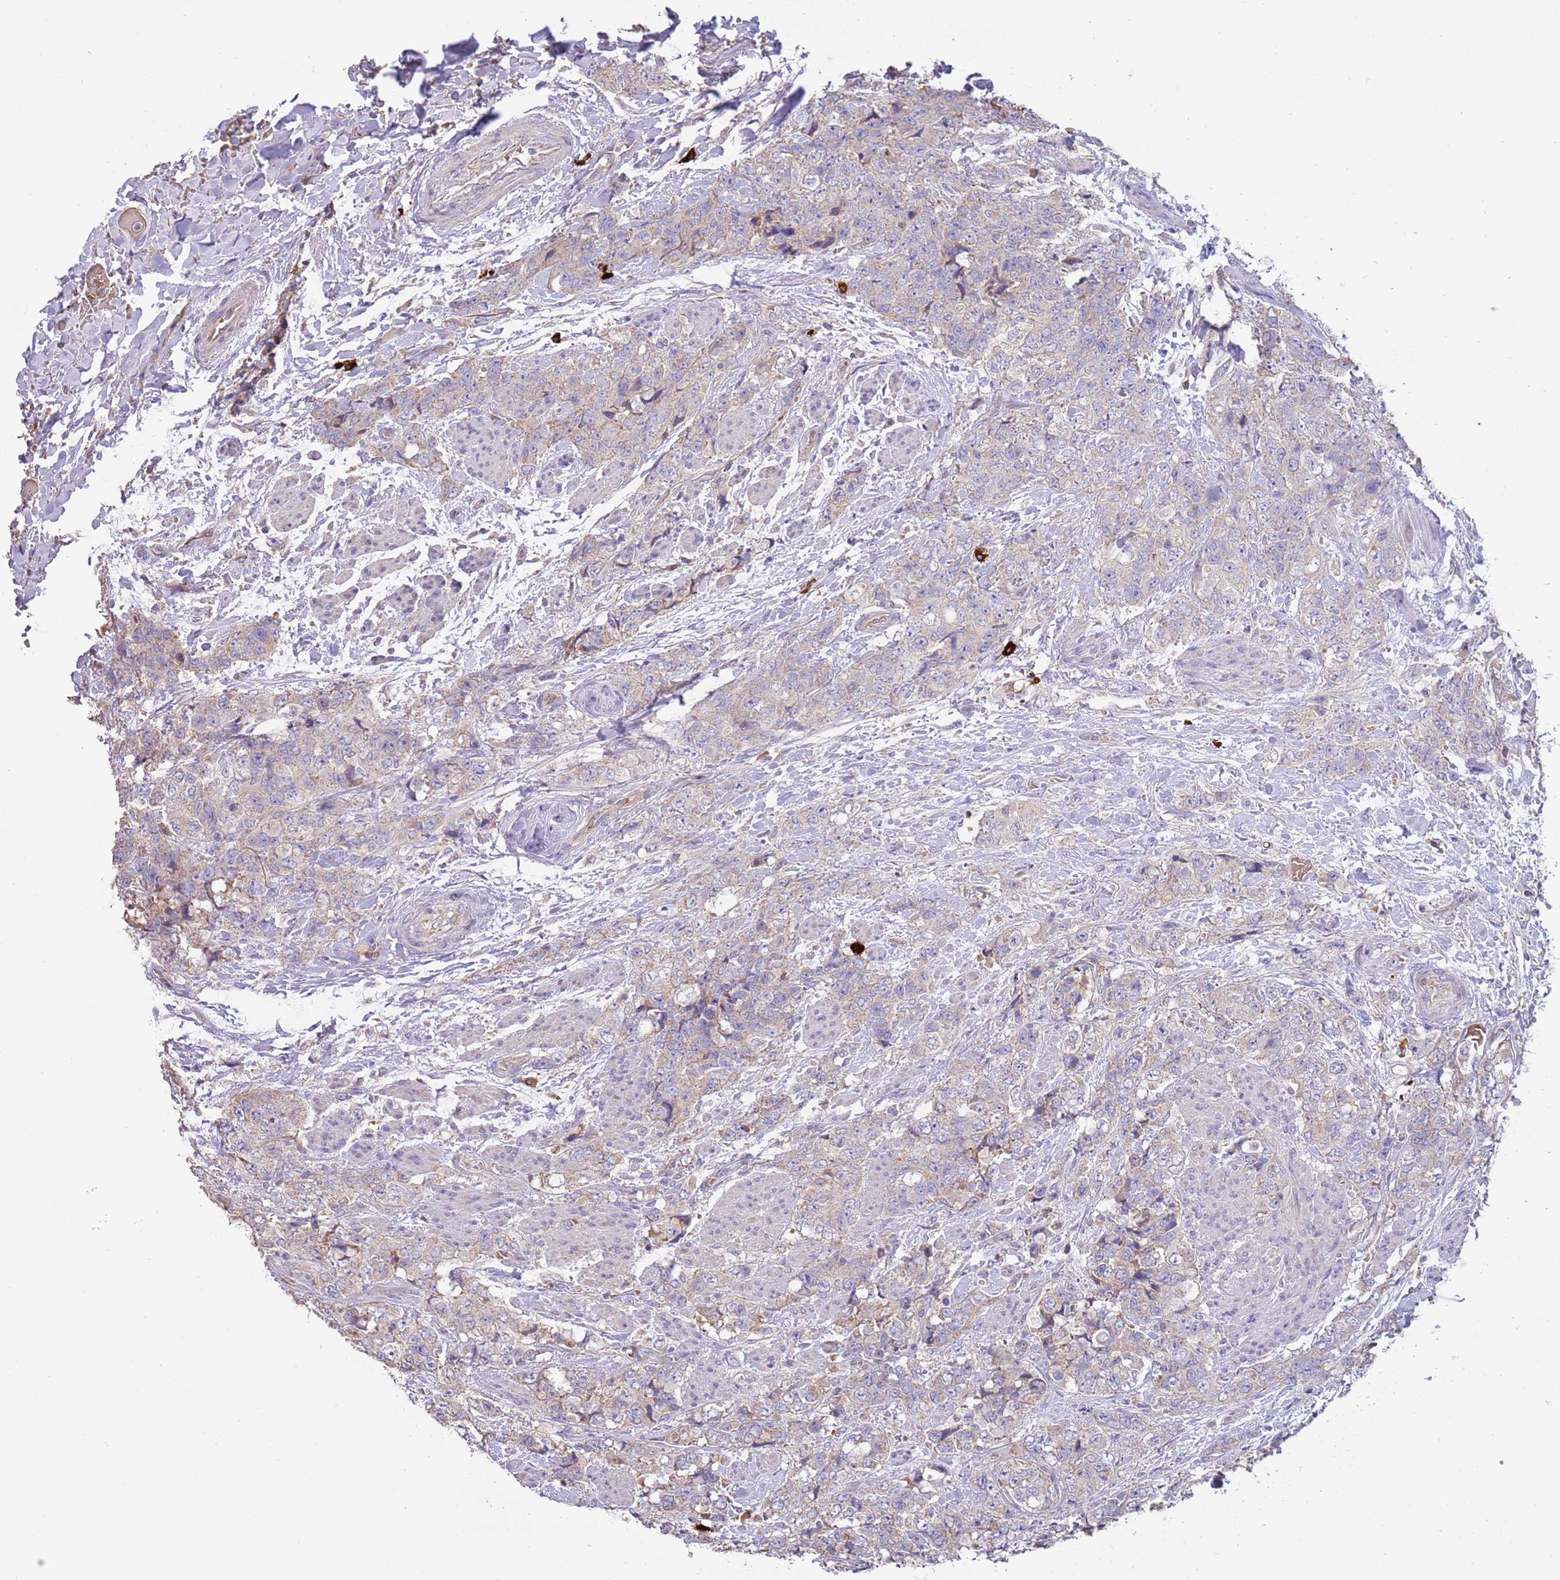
{"staining": {"intensity": "weak", "quantity": "25%-75%", "location": "cytoplasmic/membranous"}, "tissue": "urothelial cancer", "cell_type": "Tumor cells", "image_type": "cancer", "snomed": [{"axis": "morphology", "description": "Urothelial carcinoma, High grade"}, {"axis": "topography", "description": "Urinary bladder"}], "caption": "Protein expression by immunohistochemistry exhibits weak cytoplasmic/membranous expression in about 25%-75% of tumor cells in urothelial cancer.", "gene": "TRMO", "patient": {"sex": "female", "age": 78}}